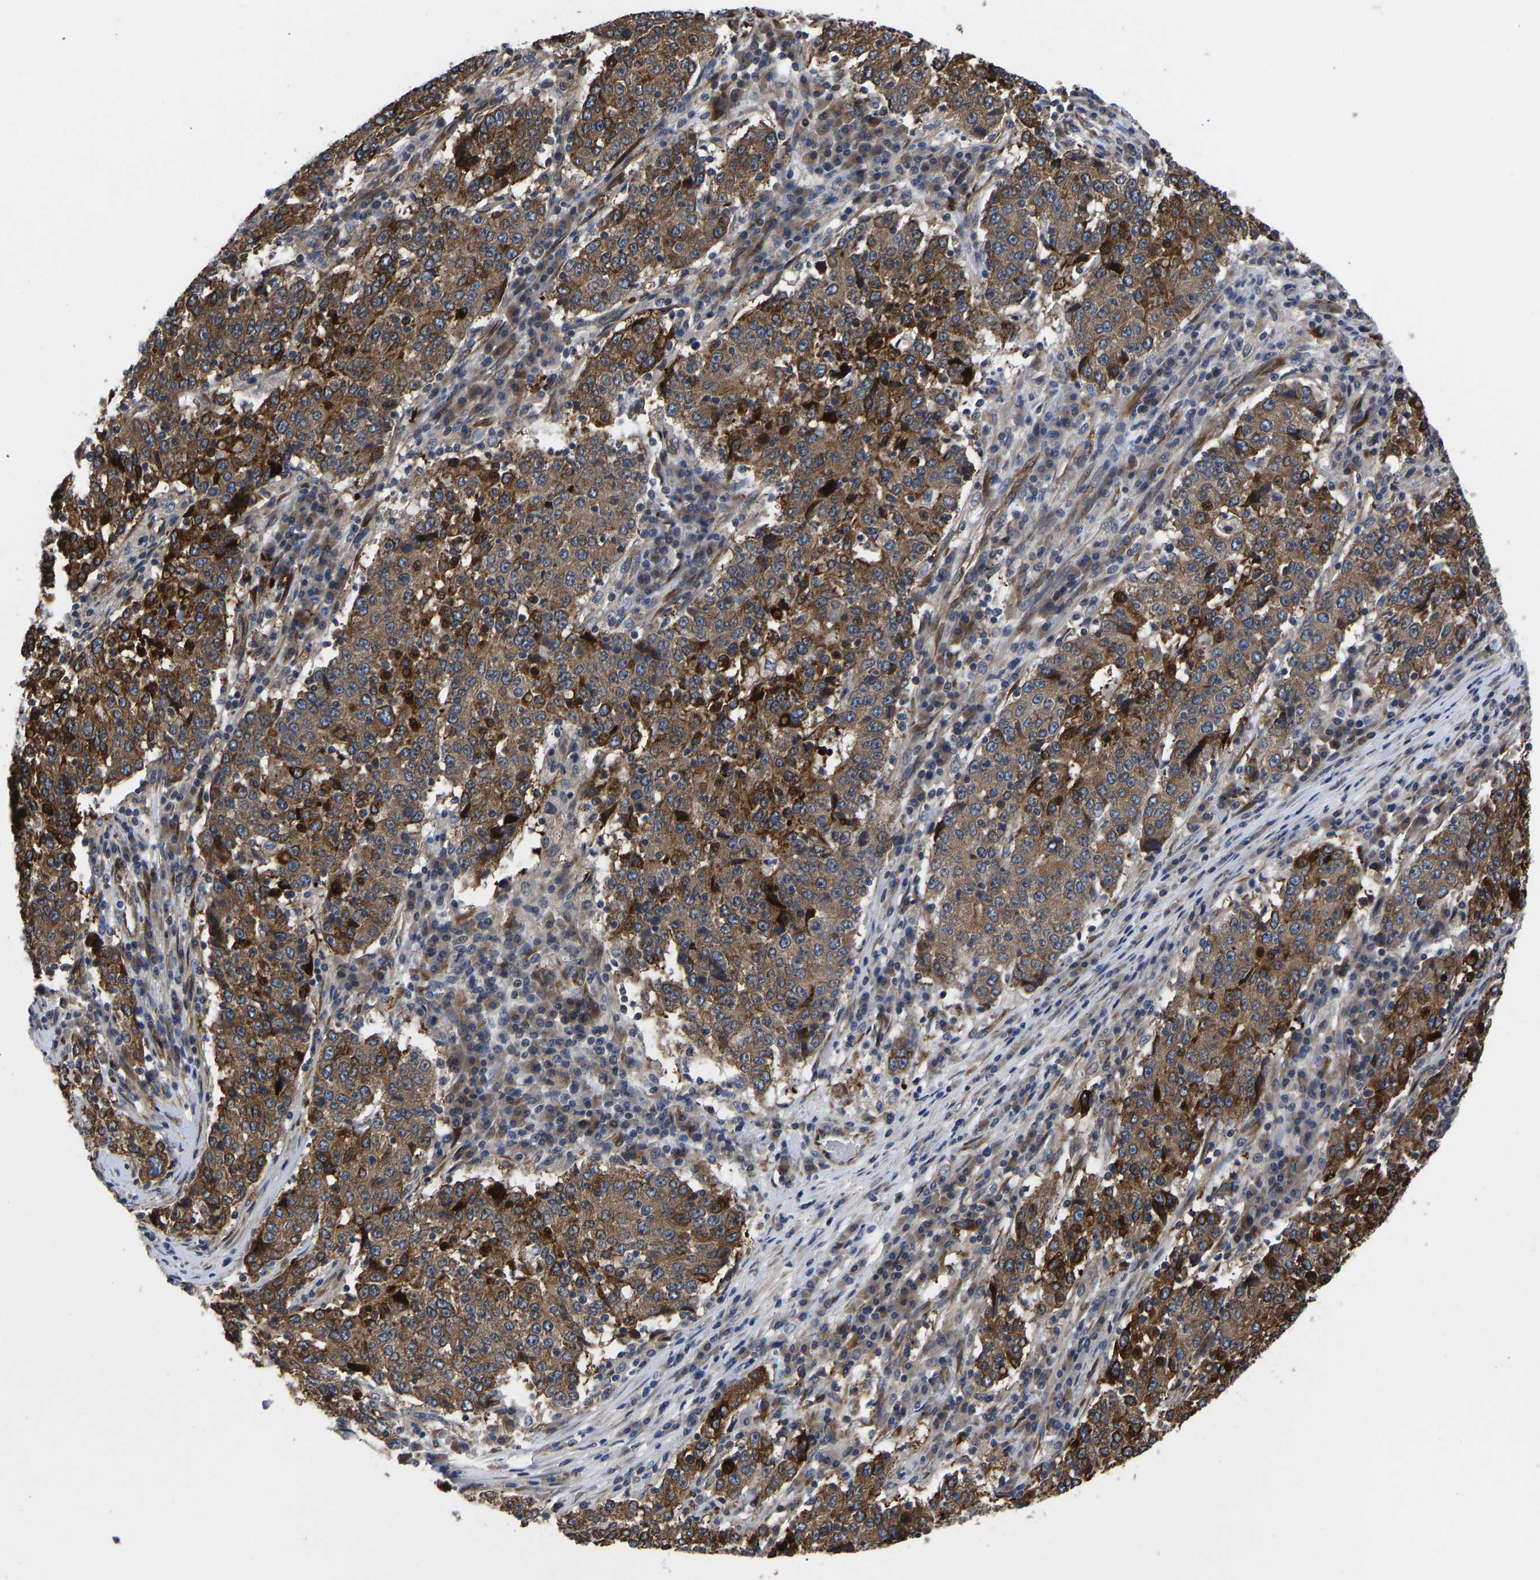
{"staining": {"intensity": "strong", "quantity": ">75%", "location": "cytoplasmic/membranous"}, "tissue": "stomach cancer", "cell_type": "Tumor cells", "image_type": "cancer", "snomed": [{"axis": "morphology", "description": "Adenocarcinoma, NOS"}, {"axis": "topography", "description": "Stomach"}], "caption": "DAB (3,3'-diaminobenzidine) immunohistochemical staining of human stomach adenocarcinoma displays strong cytoplasmic/membranous protein positivity in approximately >75% of tumor cells. (Stains: DAB (3,3'-diaminobenzidine) in brown, nuclei in blue, Microscopy: brightfield microscopy at high magnification).", "gene": "FRRS1", "patient": {"sex": "male", "age": 59}}